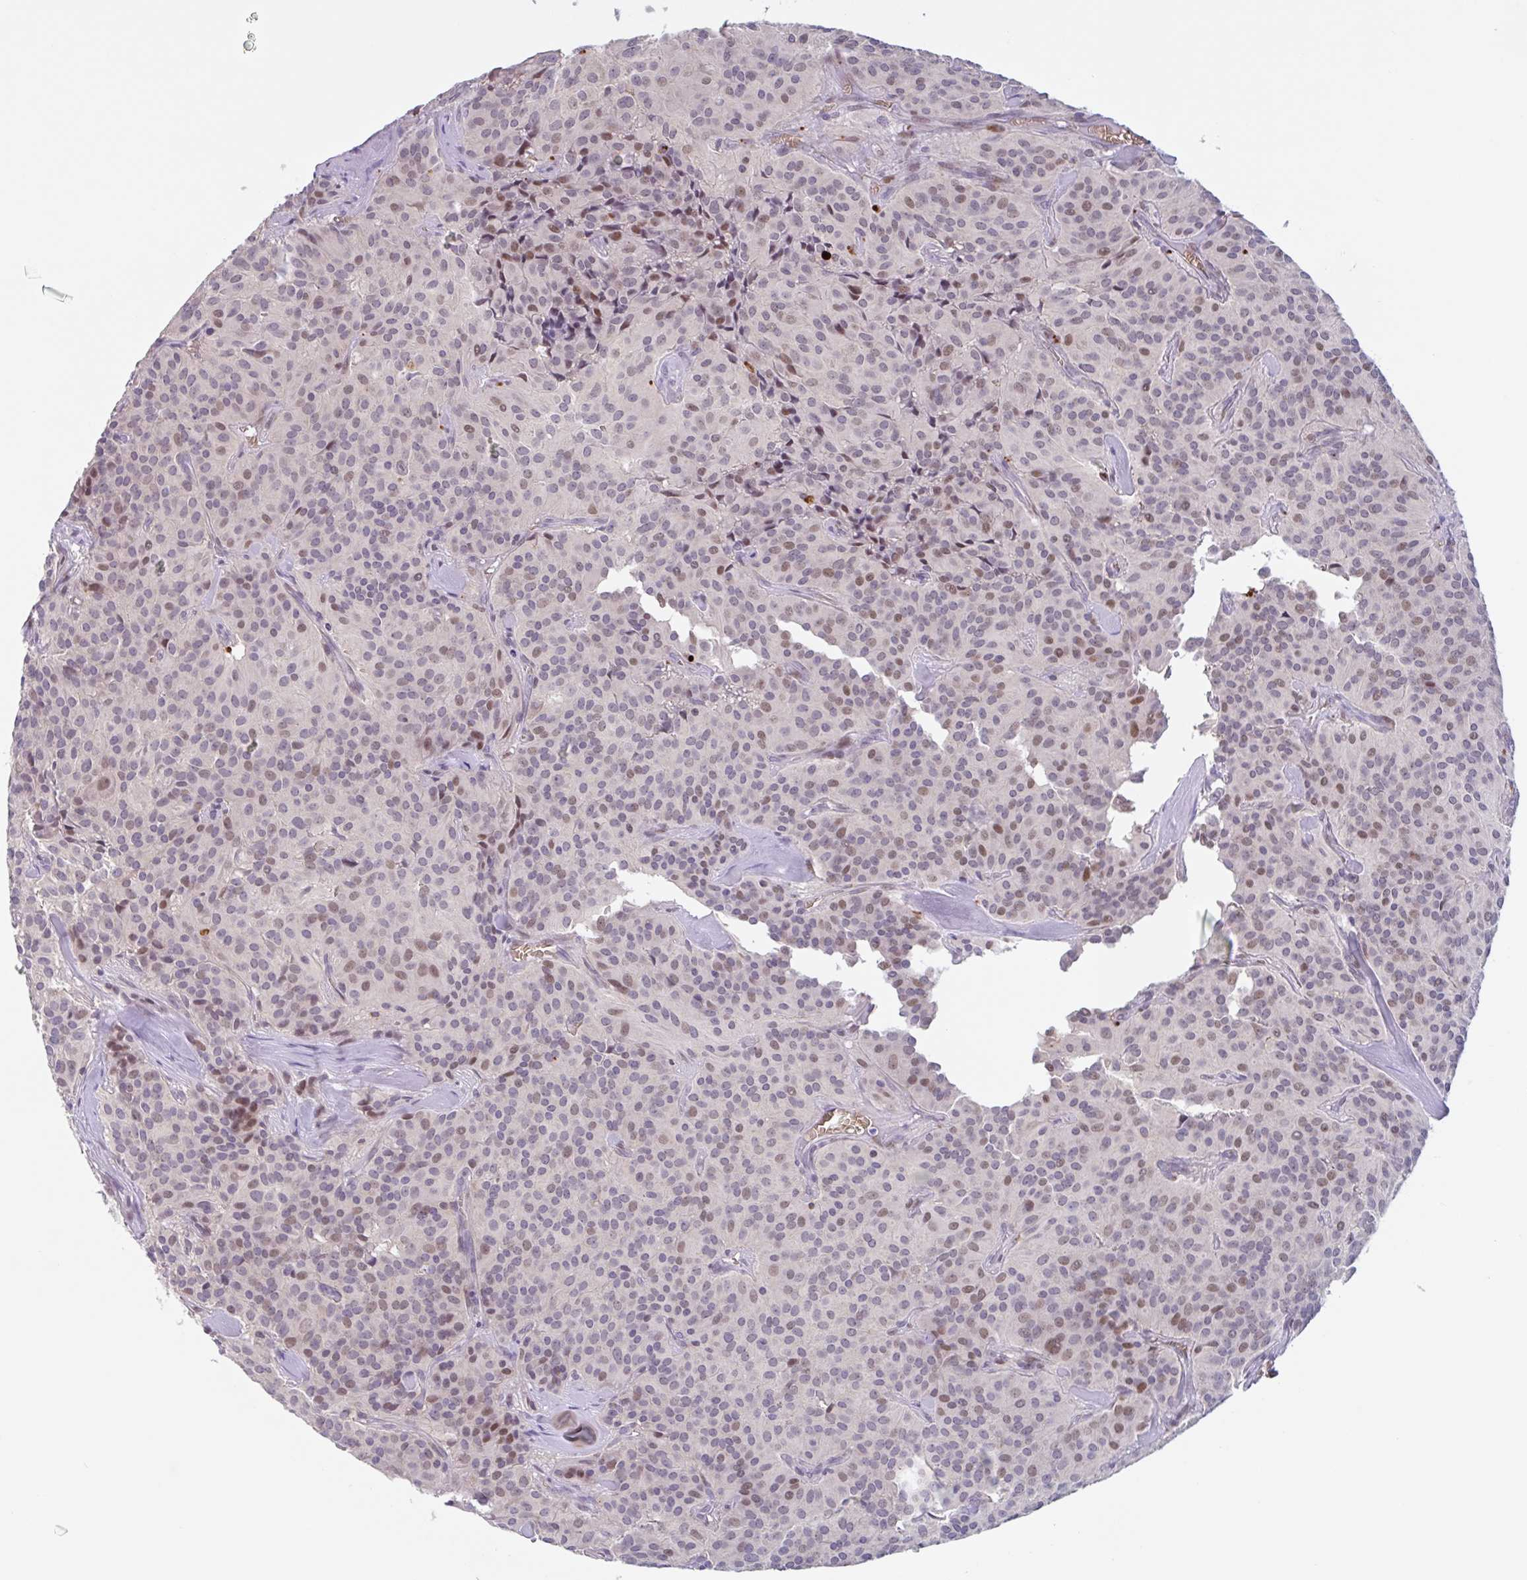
{"staining": {"intensity": "moderate", "quantity": "<25%", "location": "nuclear"}, "tissue": "glioma", "cell_type": "Tumor cells", "image_type": "cancer", "snomed": [{"axis": "morphology", "description": "Glioma, malignant, Low grade"}, {"axis": "topography", "description": "Brain"}], "caption": "Tumor cells reveal low levels of moderate nuclear positivity in approximately <25% of cells in malignant low-grade glioma.", "gene": "RHAG", "patient": {"sex": "male", "age": 42}}